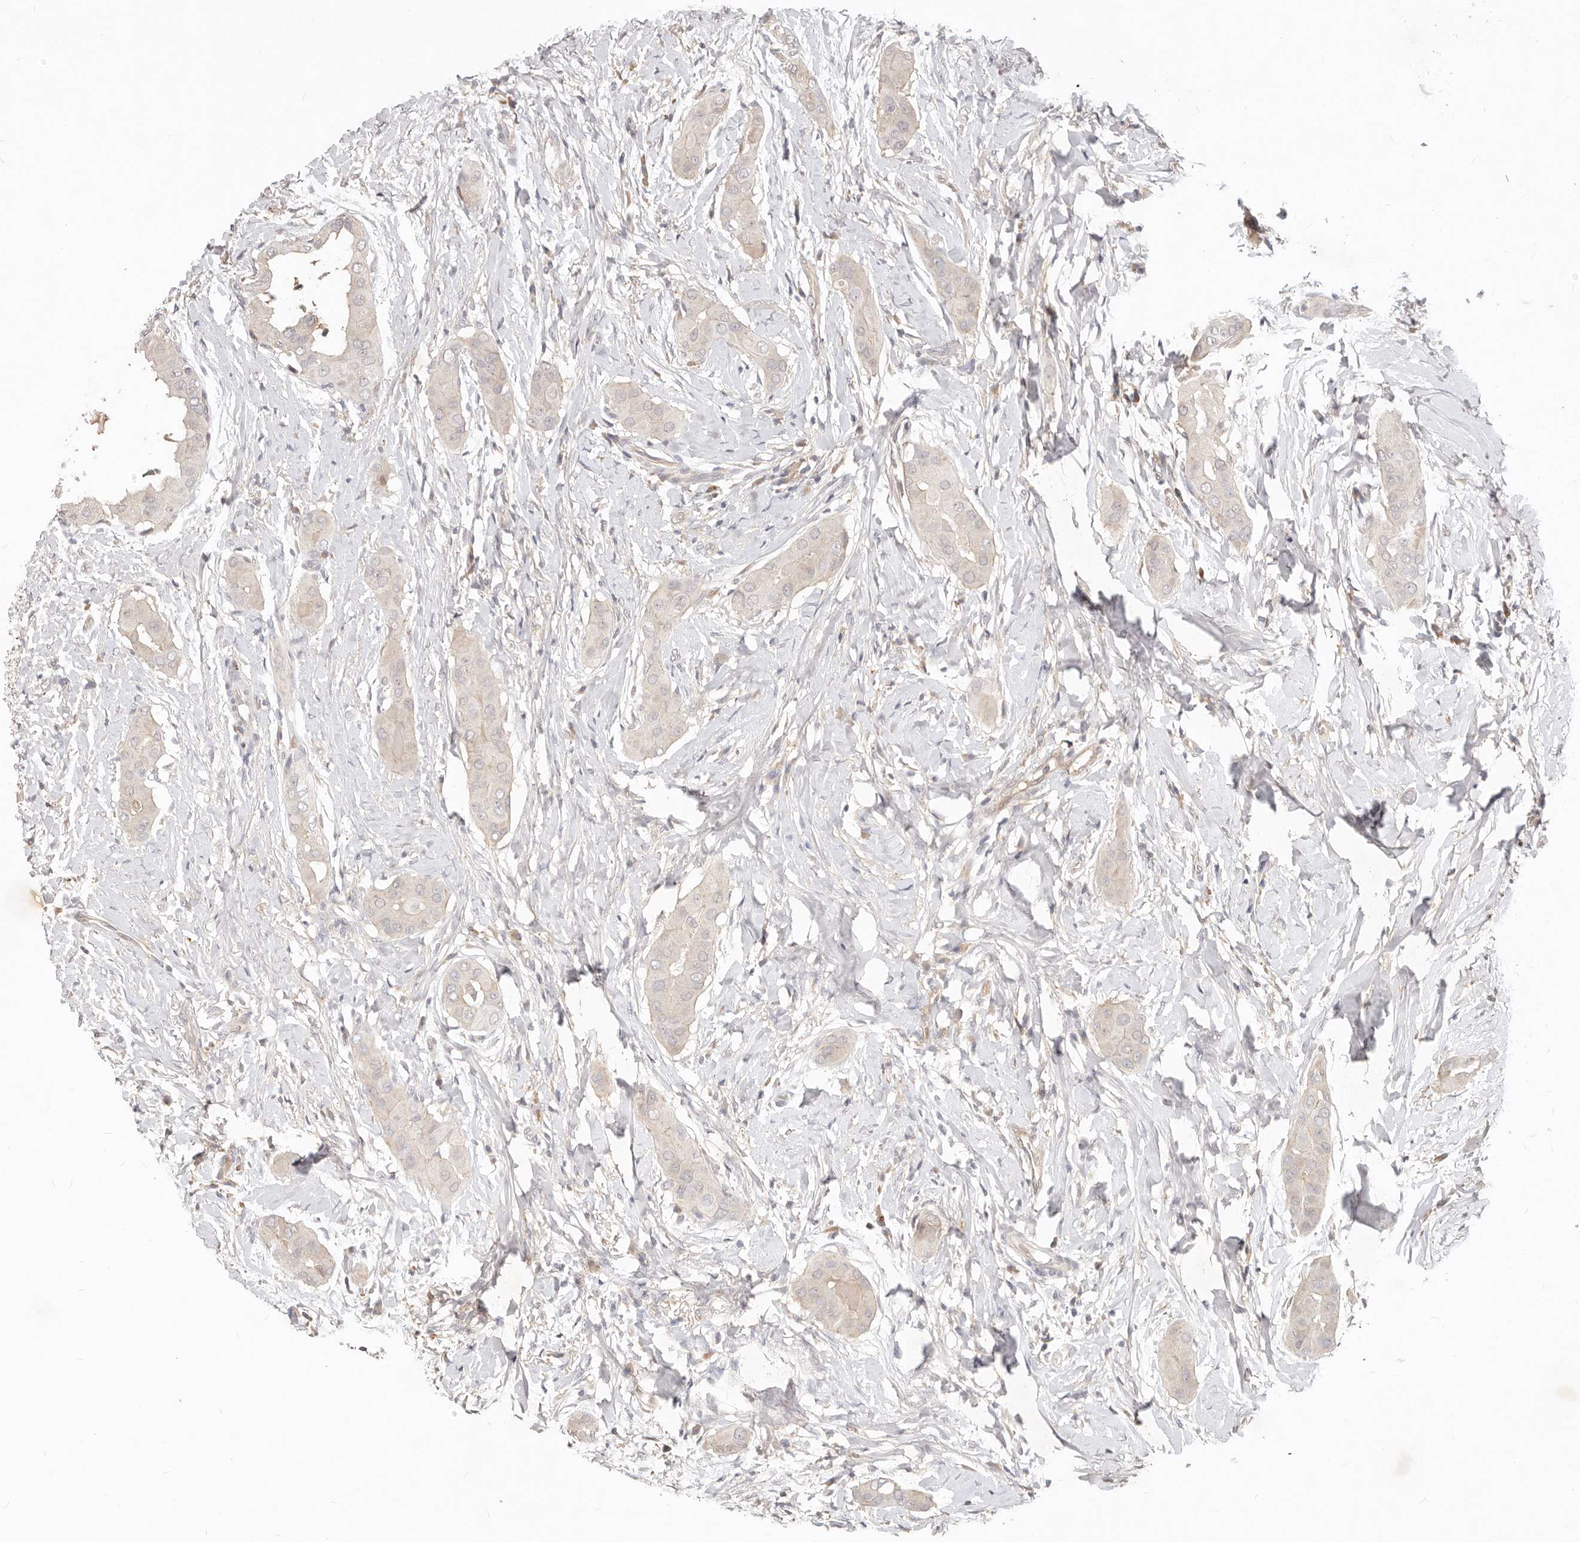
{"staining": {"intensity": "negative", "quantity": "none", "location": "none"}, "tissue": "thyroid cancer", "cell_type": "Tumor cells", "image_type": "cancer", "snomed": [{"axis": "morphology", "description": "Papillary adenocarcinoma, NOS"}, {"axis": "topography", "description": "Thyroid gland"}], "caption": "Protein analysis of thyroid cancer reveals no significant positivity in tumor cells.", "gene": "USP49", "patient": {"sex": "male", "age": 33}}